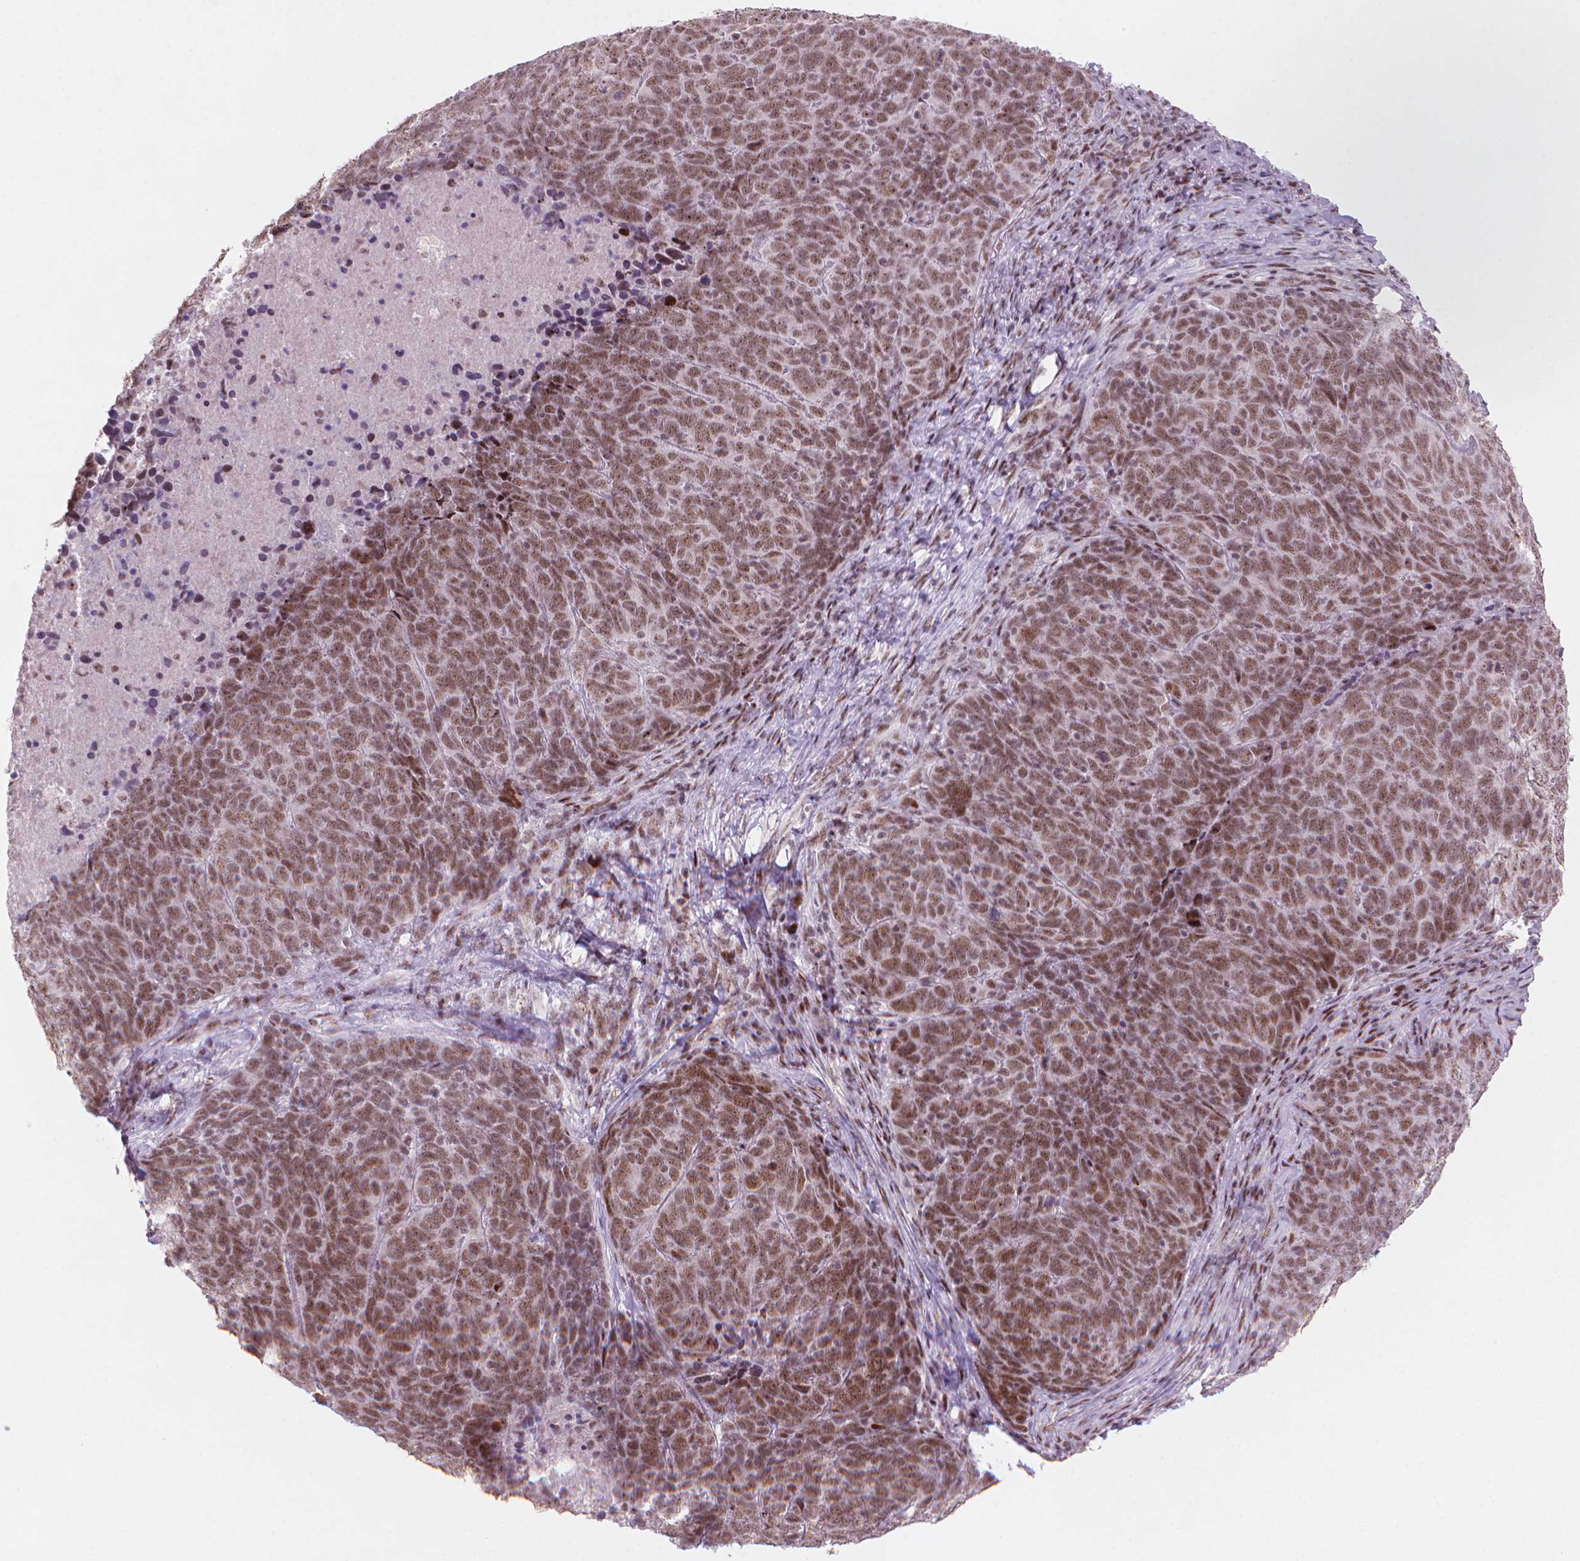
{"staining": {"intensity": "moderate", "quantity": ">75%", "location": "nuclear"}, "tissue": "skin cancer", "cell_type": "Tumor cells", "image_type": "cancer", "snomed": [{"axis": "morphology", "description": "Squamous cell carcinoma, NOS"}, {"axis": "topography", "description": "Skin"}, {"axis": "topography", "description": "Anal"}], "caption": "A photomicrograph showing moderate nuclear positivity in approximately >75% of tumor cells in skin squamous cell carcinoma, as visualized by brown immunohistochemical staining.", "gene": "HES7", "patient": {"sex": "female", "age": 51}}